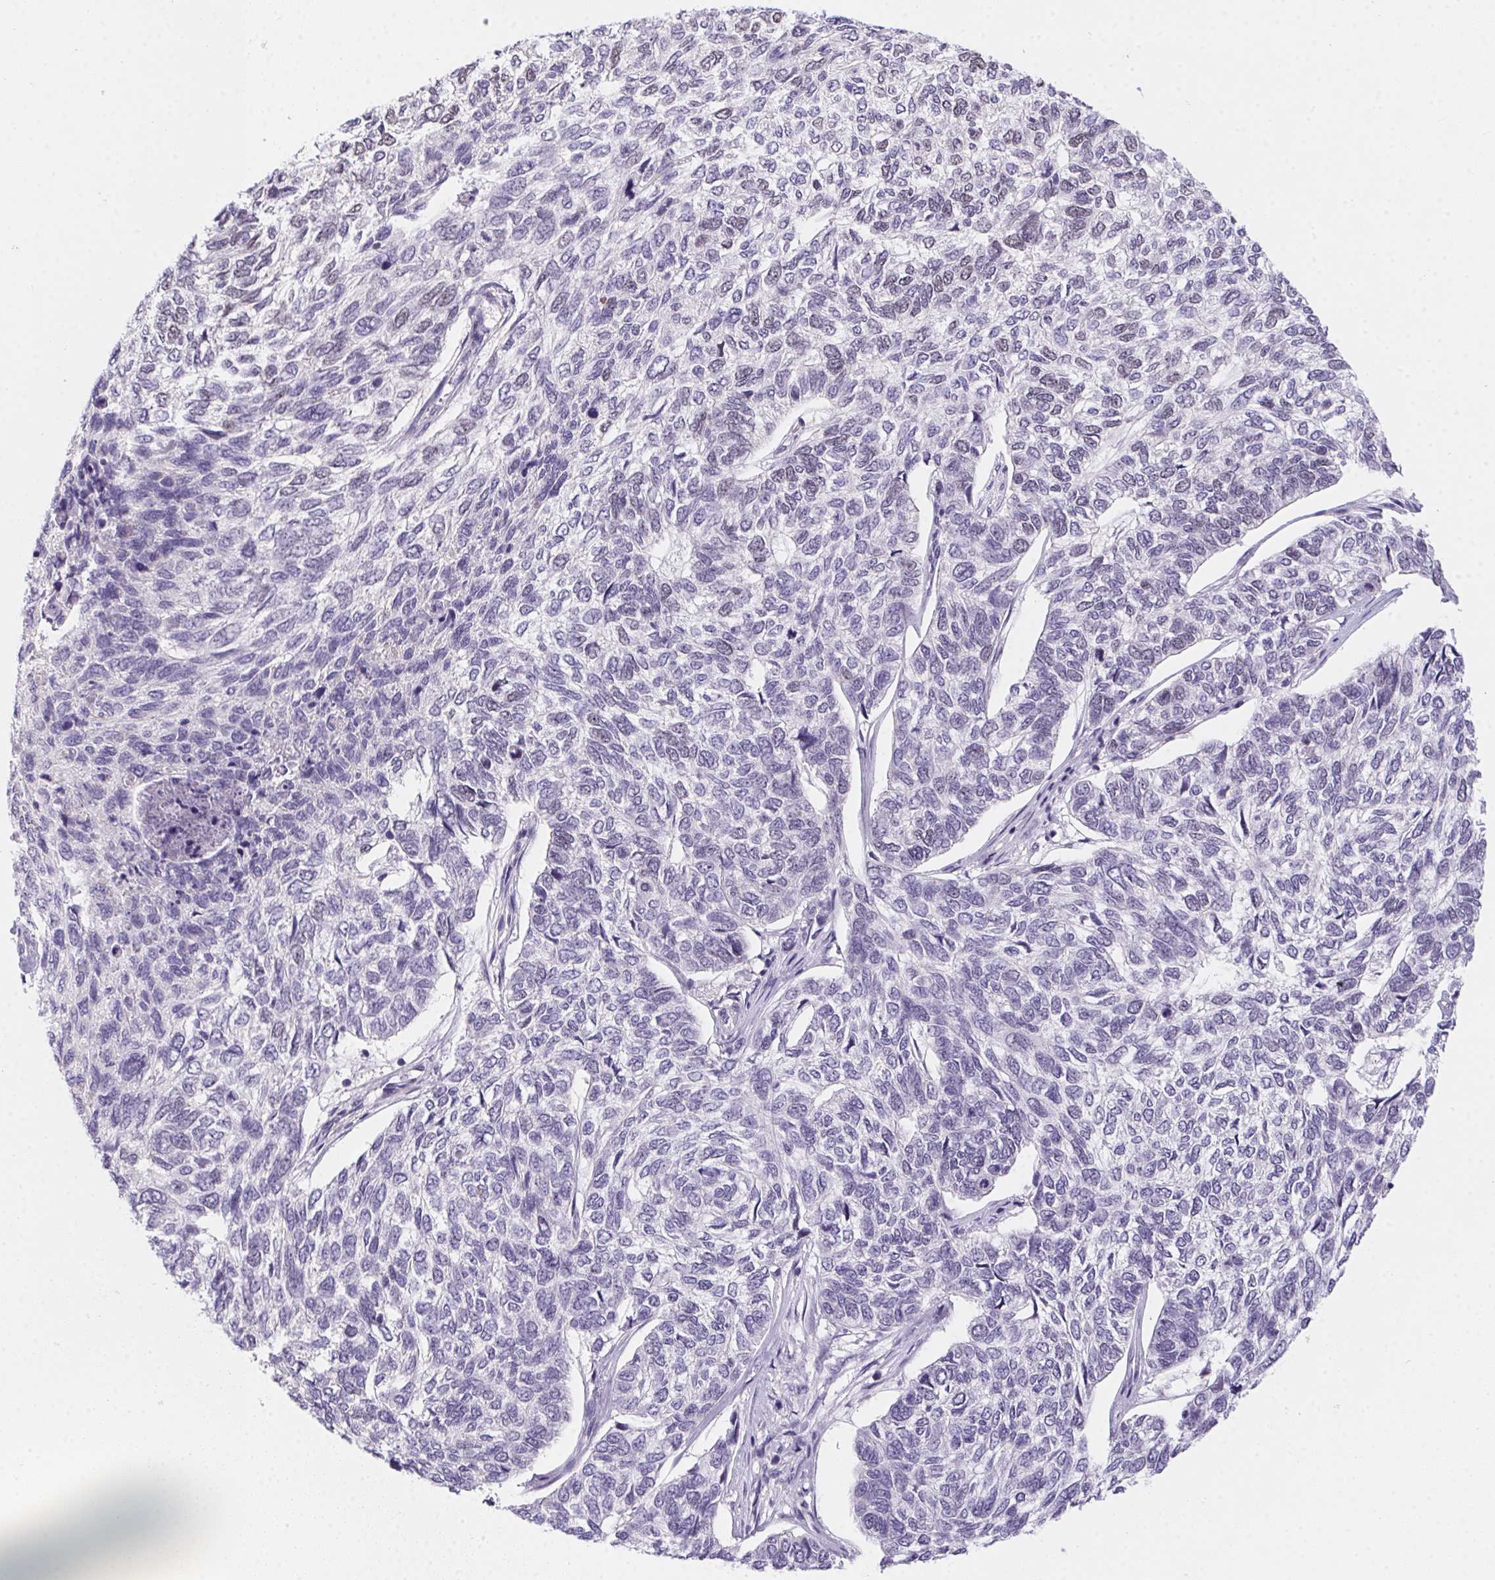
{"staining": {"intensity": "negative", "quantity": "none", "location": "none"}, "tissue": "skin cancer", "cell_type": "Tumor cells", "image_type": "cancer", "snomed": [{"axis": "morphology", "description": "Basal cell carcinoma"}, {"axis": "topography", "description": "Skin"}], "caption": "Photomicrograph shows no protein positivity in tumor cells of basal cell carcinoma (skin) tissue.", "gene": "HELLS", "patient": {"sex": "female", "age": 65}}